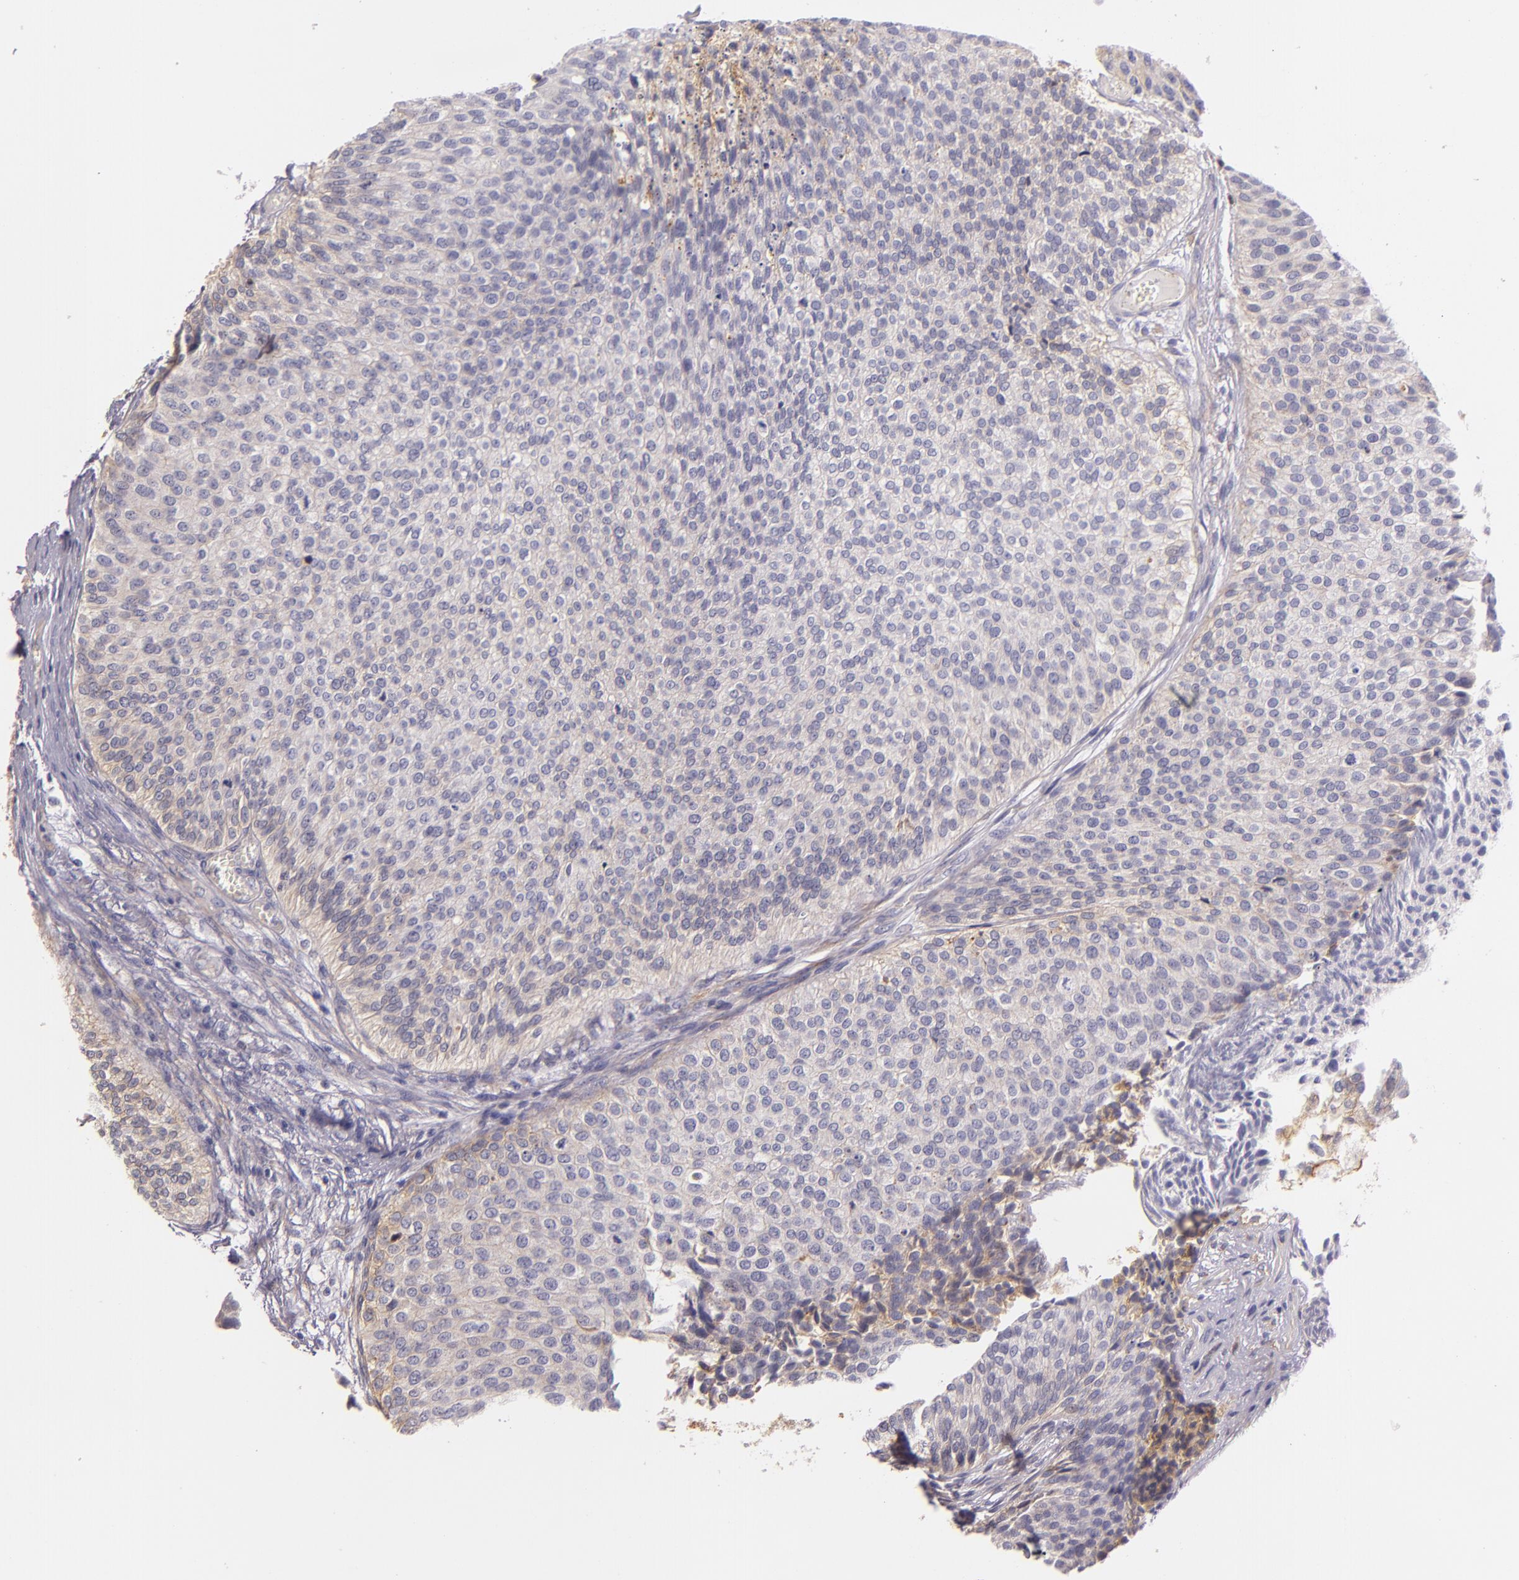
{"staining": {"intensity": "weak", "quantity": "<25%", "location": "cytoplasmic/membranous"}, "tissue": "urothelial cancer", "cell_type": "Tumor cells", "image_type": "cancer", "snomed": [{"axis": "morphology", "description": "Urothelial carcinoma, Low grade"}, {"axis": "topography", "description": "Urinary bladder"}], "caption": "Image shows no significant protein expression in tumor cells of urothelial cancer.", "gene": "CTSF", "patient": {"sex": "male", "age": 84}}